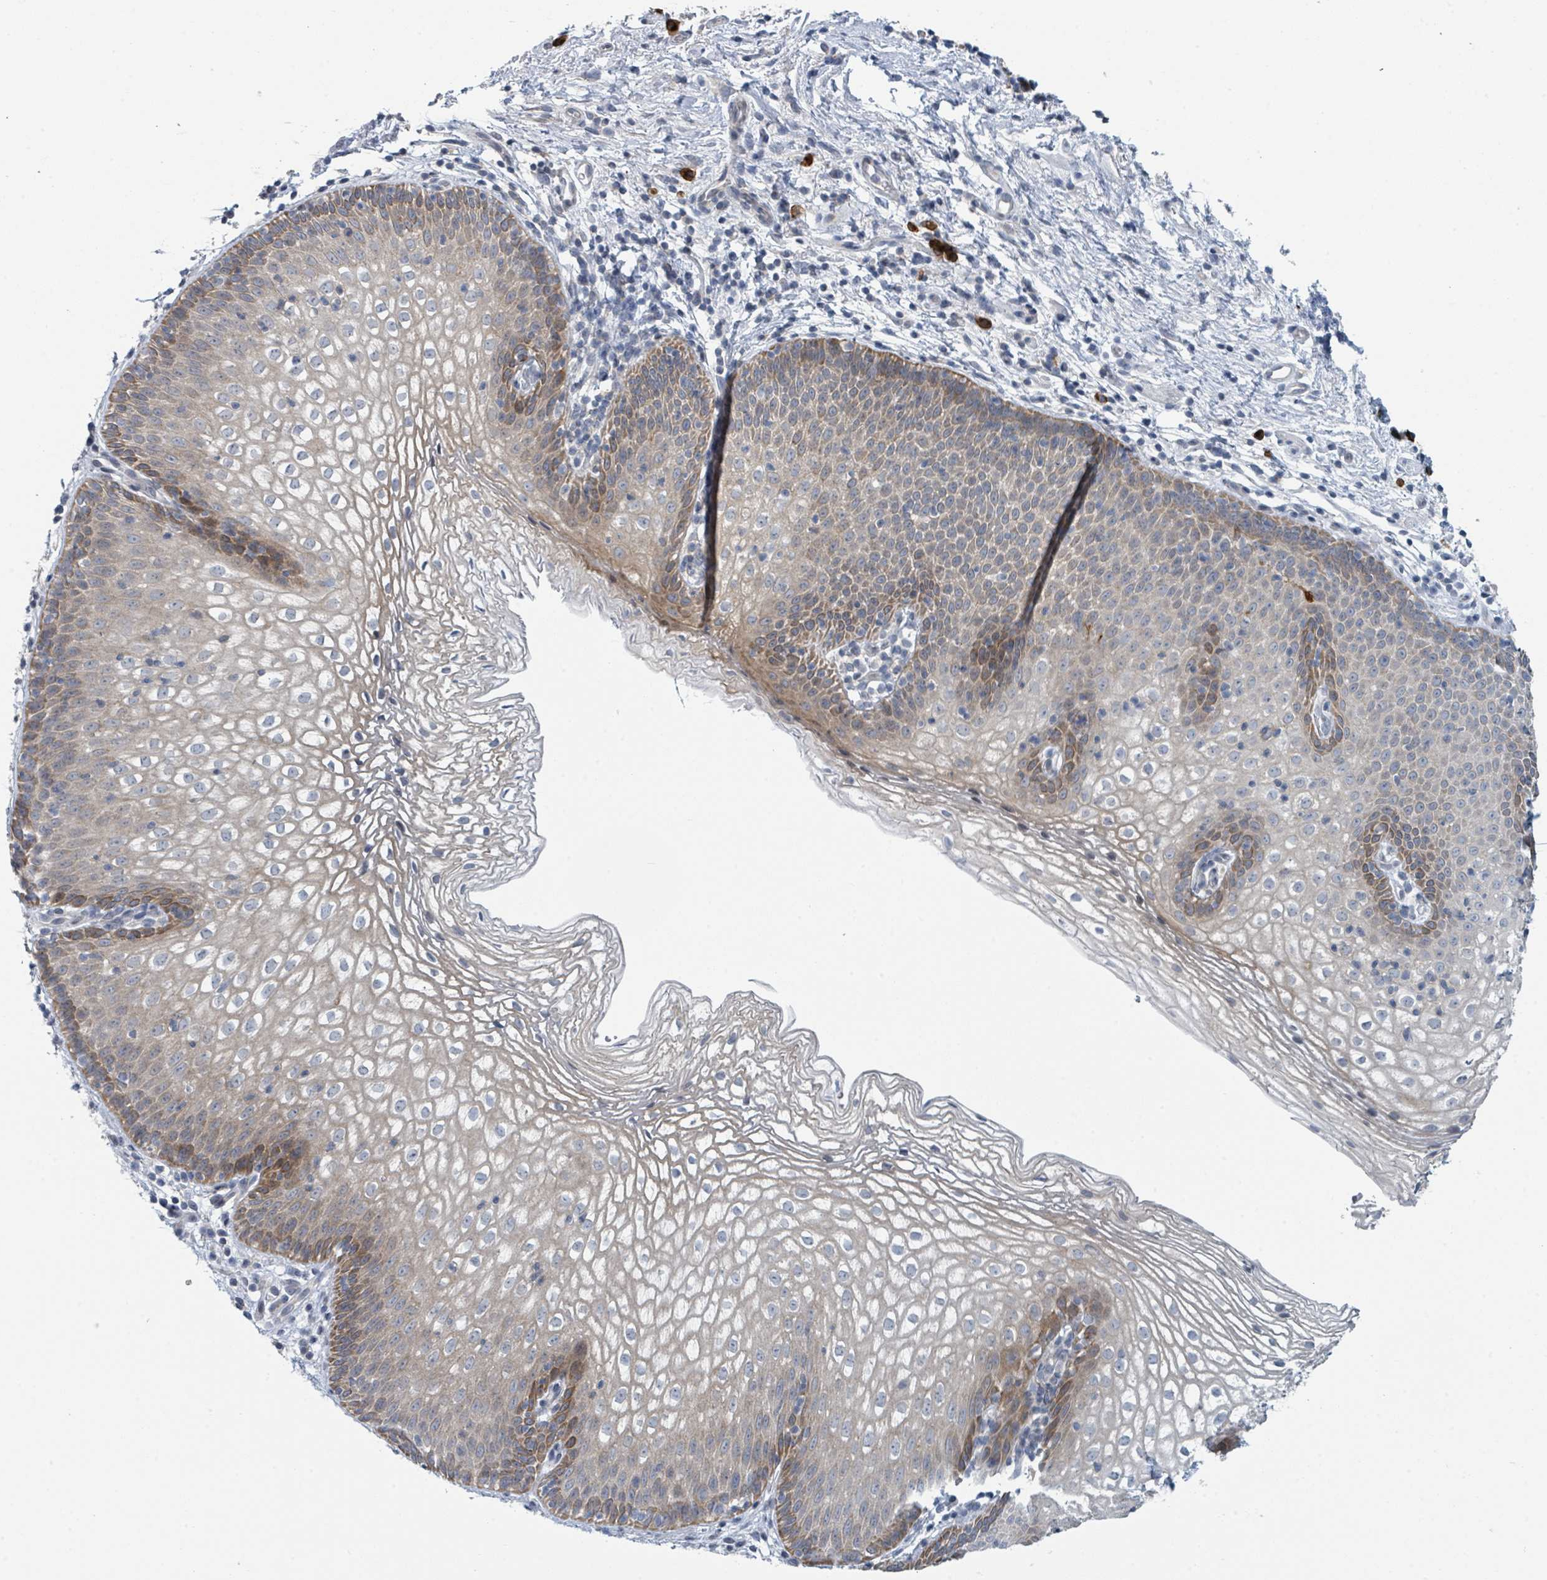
{"staining": {"intensity": "moderate", "quantity": "25%-75%", "location": "cytoplasmic/membranous"}, "tissue": "vagina", "cell_type": "Squamous epithelial cells", "image_type": "normal", "snomed": [{"axis": "morphology", "description": "Normal tissue, NOS"}, {"axis": "topography", "description": "Vagina"}], "caption": "Protein staining of unremarkable vagina reveals moderate cytoplasmic/membranous expression in about 25%-75% of squamous epithelial cells. (Stains: DAB in brown, nuclei in blue, Microscopy: brightfield microscopy at high magnification).", "gene": "ANKRD55", "patient": {"sex": "female", "age": 47}}